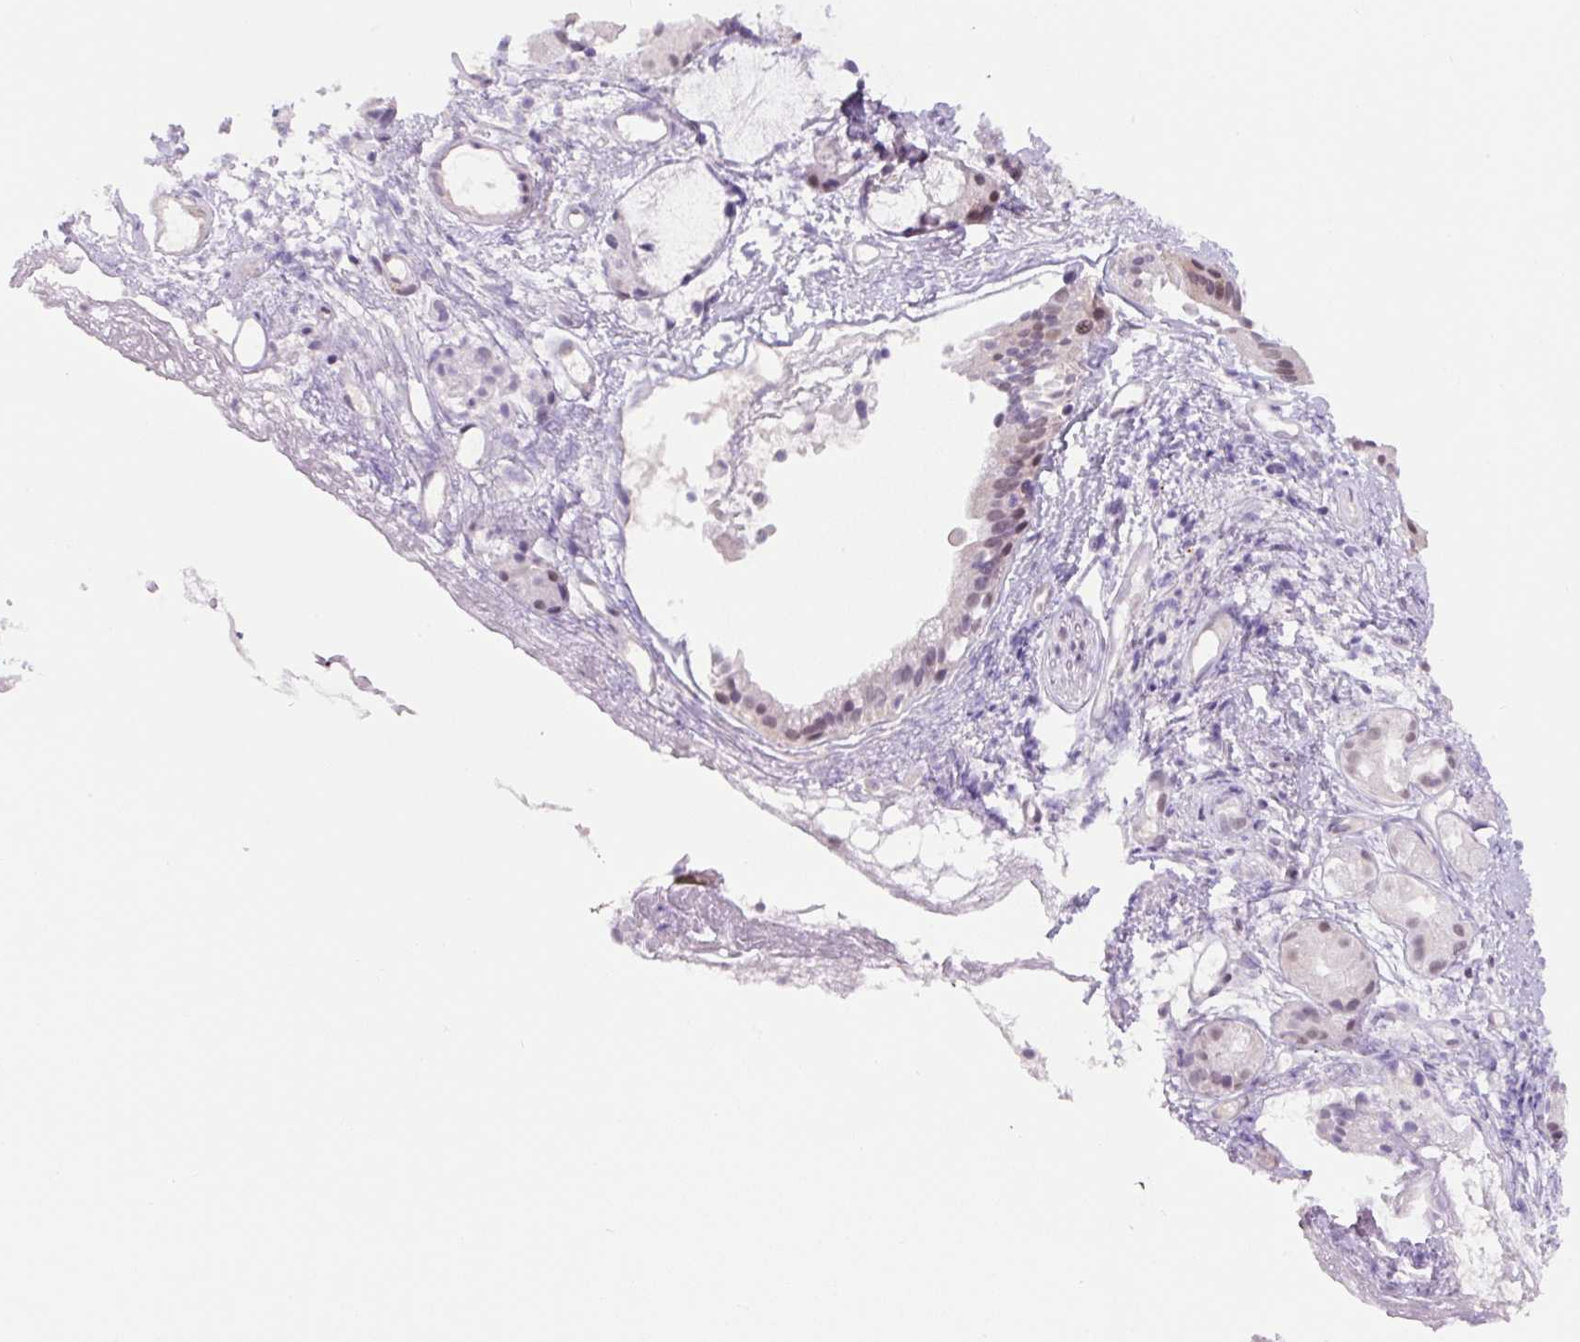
{"staining": {"intensity": "weak", "quantity": "<25%", "location": "nuclear"}, "tissue": "nasopharynx", "cell_type": "Respiratory epithelial cells", "image_type": "normal", "snomed": [{"axis": "morphology", "description": "Normal tissue, NOS"}, {"axis": "morphology", "description": "Inflammation, NOS"}, {"axis": "topography", "description": "Nasopharynx"}], "caption": "Immunohistochemical staining of normal nasopharynx reveals no significant staining in respiratory epithelial cells.", "gene": "RYBP", "patient": {"sex": "male", "age": 54}}